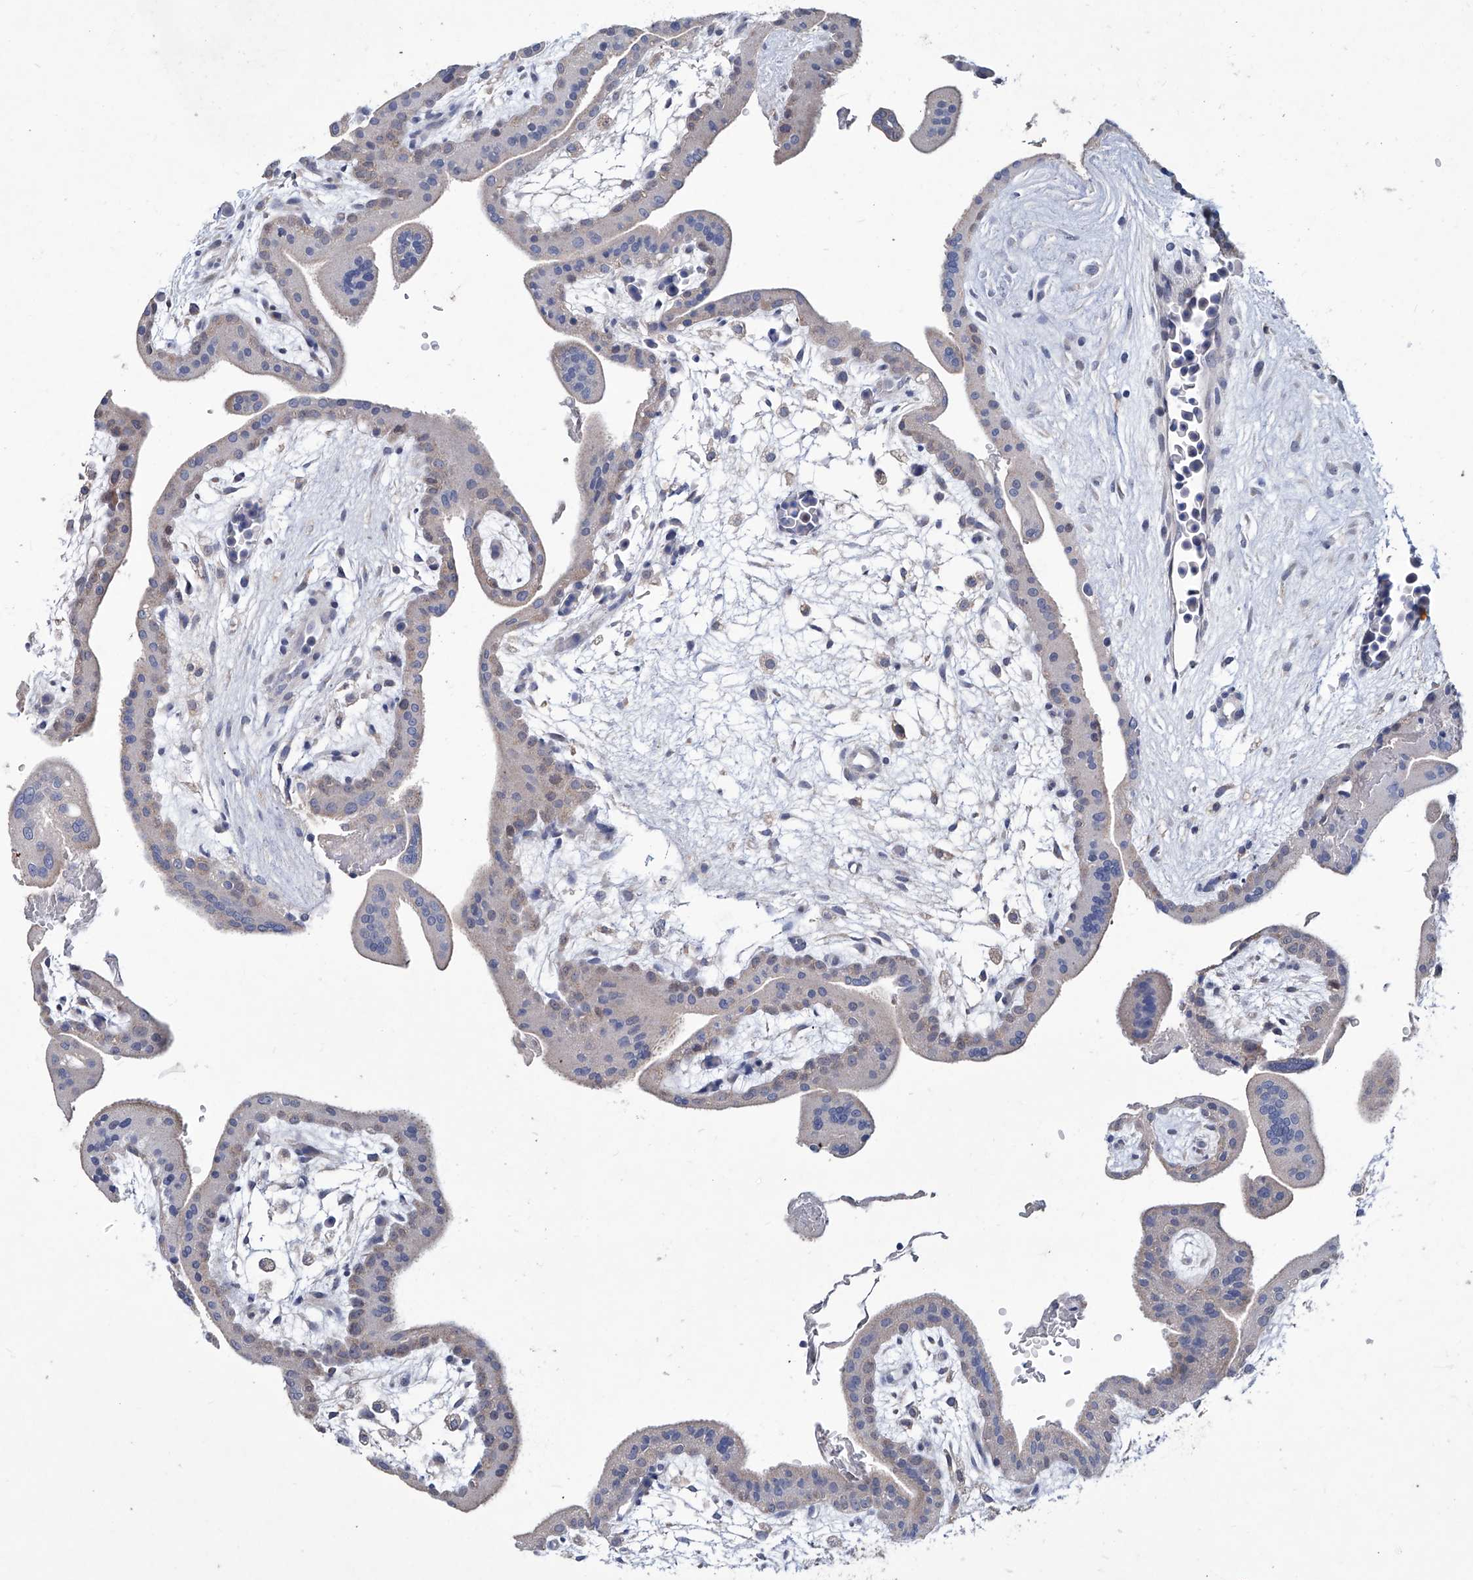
{"staining": {"intensity": "negative", "quantity": "none", "location": "none"}, "tissue": "placenta", "cell_type": "Trophoblastic cells", "image_type": "normal", "snomed": [{"axis": "morphology", "description": "Normal tissue, NOS"}, {"axis": "topography", "description": "Placenta"}], "caption": "Placenta was stained to show a protein in brown. There is no significant staining in trophoblastic cells. (DAB (3,3'-diaminobenzidine) immunohistochemistry, high magnification).", "gene": "KLHL17", "patient": {"sex": "female", "age": 35}}